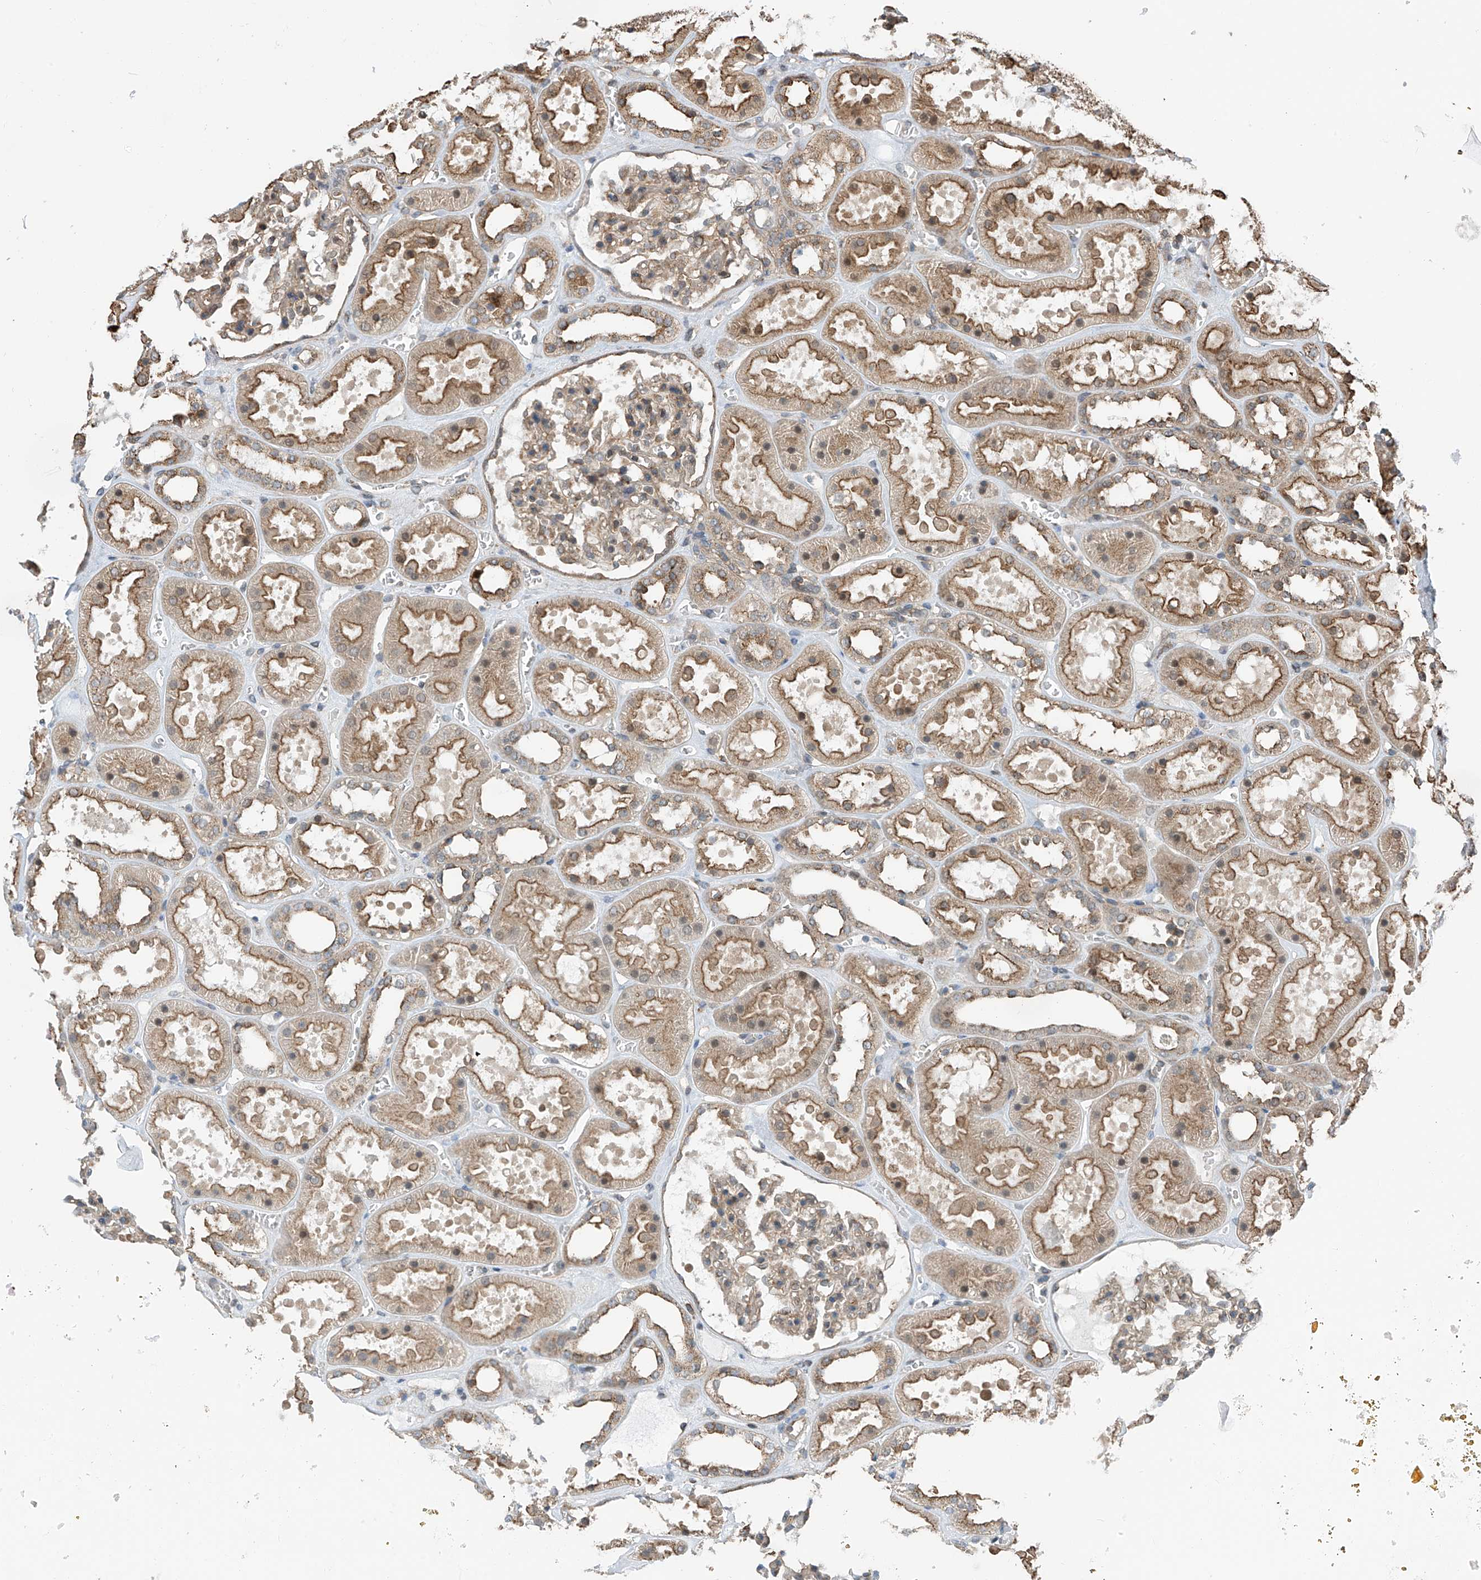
{"staining": {"intensity": "weak", "quantity": ">75%", "location": "cytoplasmic/membranous"}, "tissue": "kidney", "cell_type": "Cells in glomeruli", "image_type": "normal", "snomed": [{"axis": "morphology", "description": "Normal tissue, NOS"}, {"axis": "topography", "description": "Kidney"}], "caption": "Kidney stained with immunohistochemistry demonstrates weak cytoplasmic/membranous expression in about >75% of cells in glomeruli.", "gene": "ZNF189", "patient": {"sex": "female", "age": 41}}